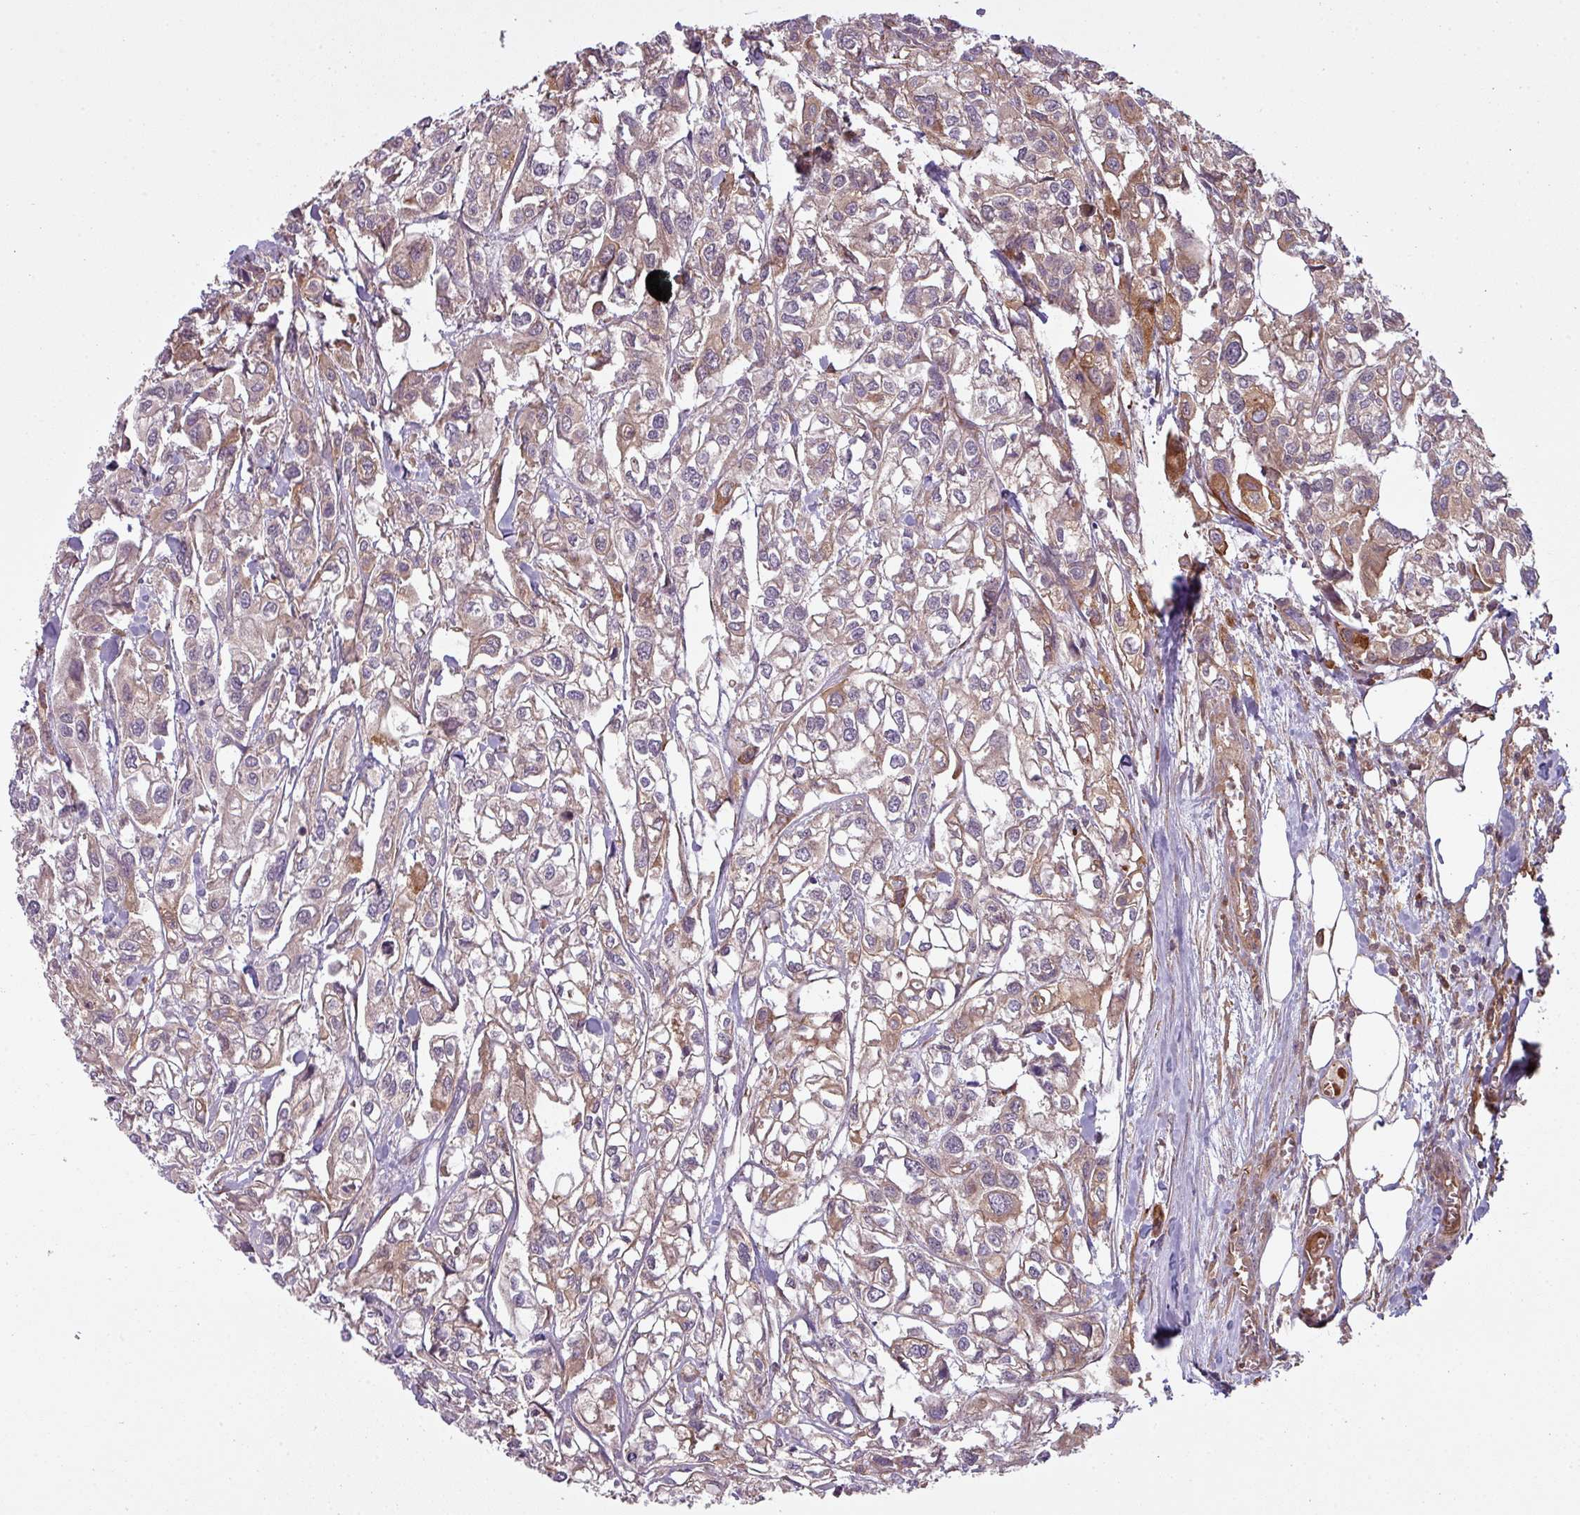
{"staining": {"intensity": "moderate", "quantity": "<25%", "location": "cytoplasmic/membranous"}, "tissue": "urothelial cancer", "cell_type": "Tumor cells", "image_type": "cancer", "snomed": [{"axis": "morphology", "description": "Urothelial carcinoma, High grade"}, {"axis": "topography", "description": "Urinary bladder"}], "caption": "The micrograph displays a brown stain indicating the presence of a protein in the cytoplasmic/membranous of tumor cells in urothelial carcinoma (high-grade).", "gene": "SNRNP25", "patient": {"sex": "male", "age": 67}}